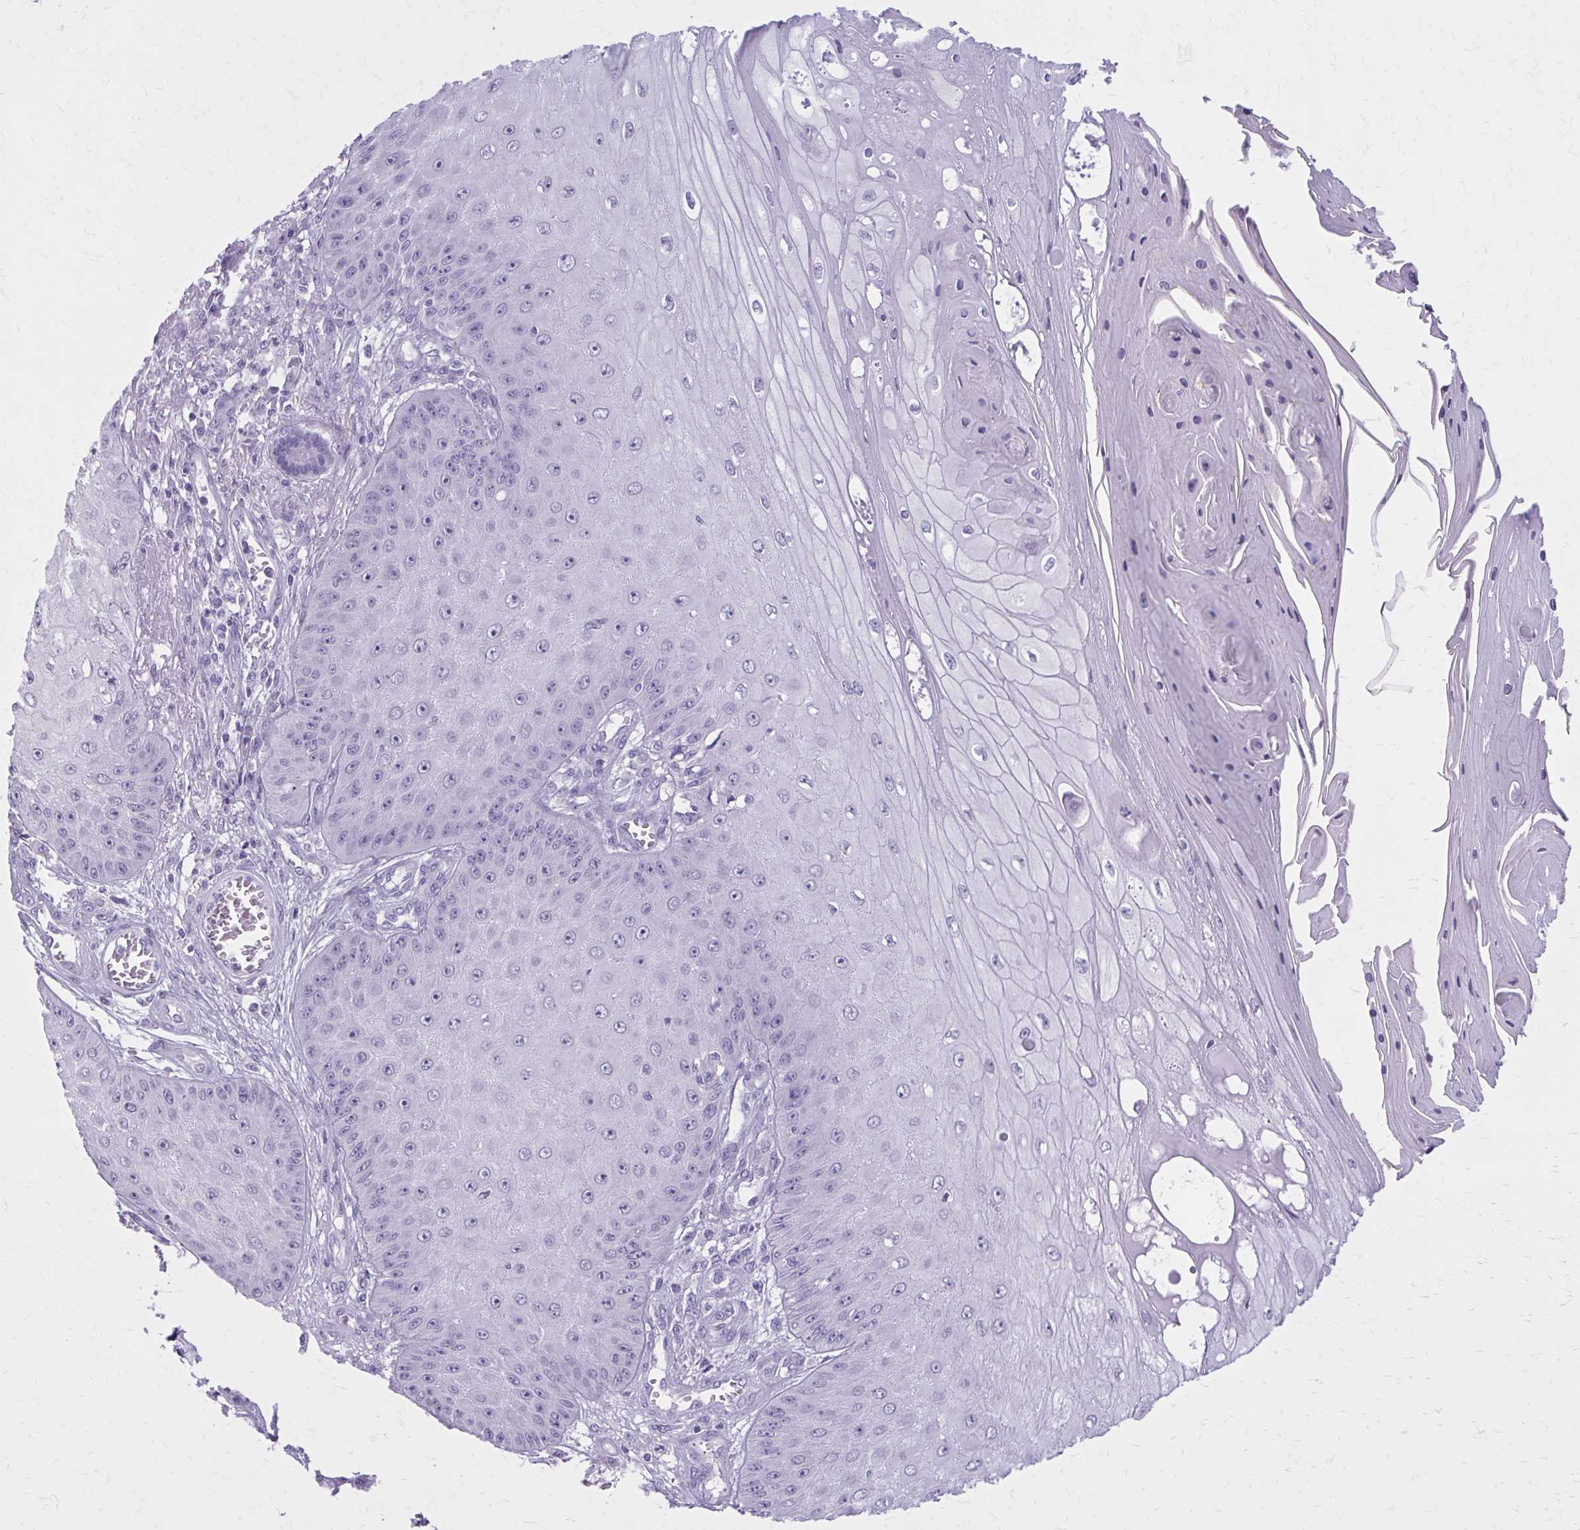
{"staining": {"intensity": "negative", "quantity": "none", "location": "none"}, "tissue": "skin cancer", "cell_type": "Tumor cells", "image_type": "cancer", "snomed": [{"axis": "morphology", "description": "Squamous cell carcinoma, NOS"}, {"axis": "topography", "description": "Skin"}], "caption": "Tumor cells show no significant positivity in skin cancer. Brightfield microscopy of immunohistochemistry (IHC) stained with DAB (3,3'-diaminobenzidine) (brown) and hematoxylin (blue), captured at high magnification.", "gene": "OR4B1", "patient": {"sex": "male", "age": 70}}